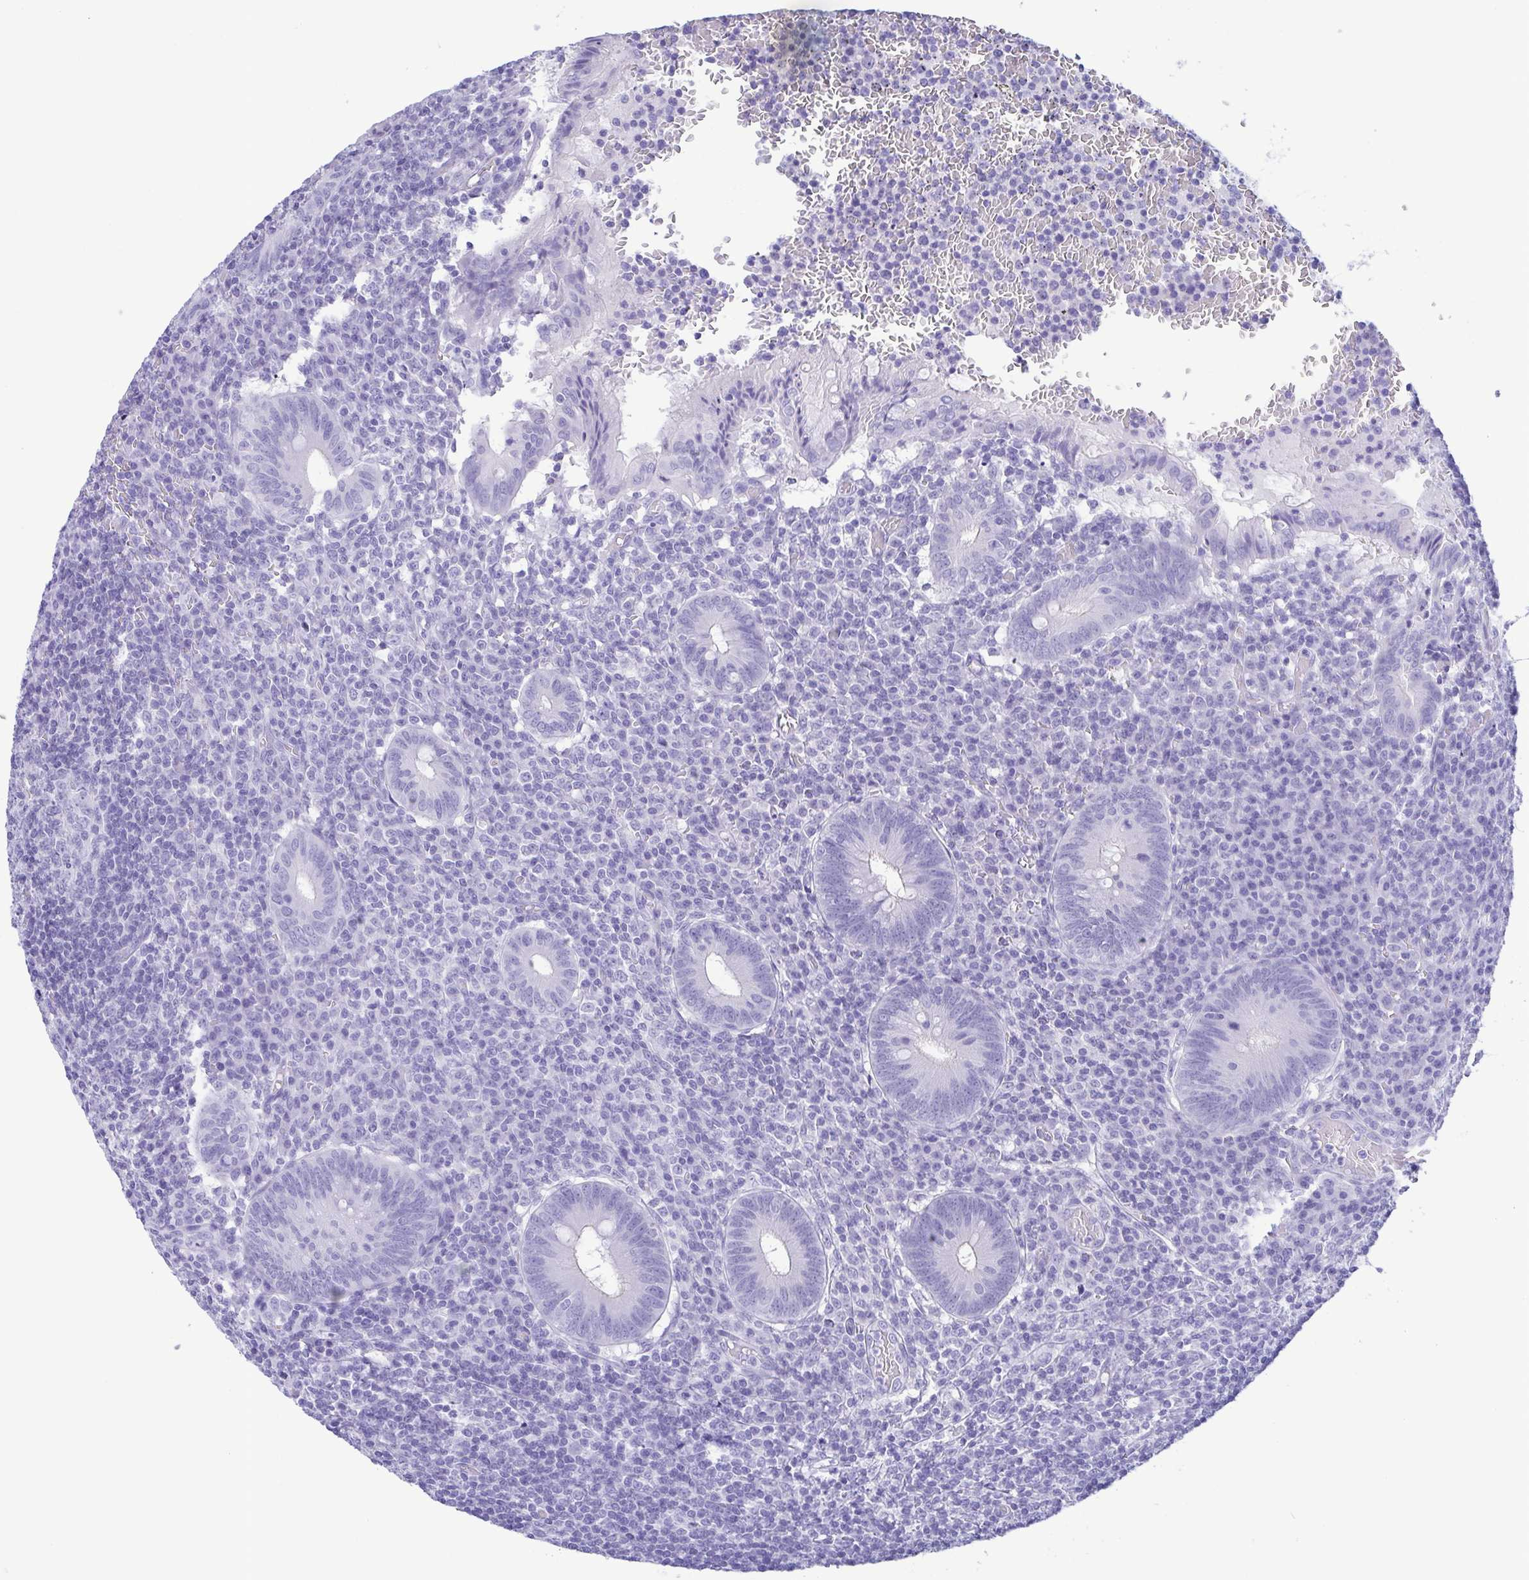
{"staining": {"intensity": "negative", "quantity": "none", "location": "none"}, "tissue": "appendix", "cell_type": "Glandular cells", "image_type": "normal", "snomed": [{"axis": "morphology", "description": "Normal tissue, NOS"}, {"axis": "topography", "description": "Appendix"}], "caption": "Immunohistochemistry photomicrograph of unremarkable appendix: appendix stained with DAB demonstrates no significant protein expression in glandular cells.", "gene": "TSPY10", "patient": {"sex": "male", "age": 18}}